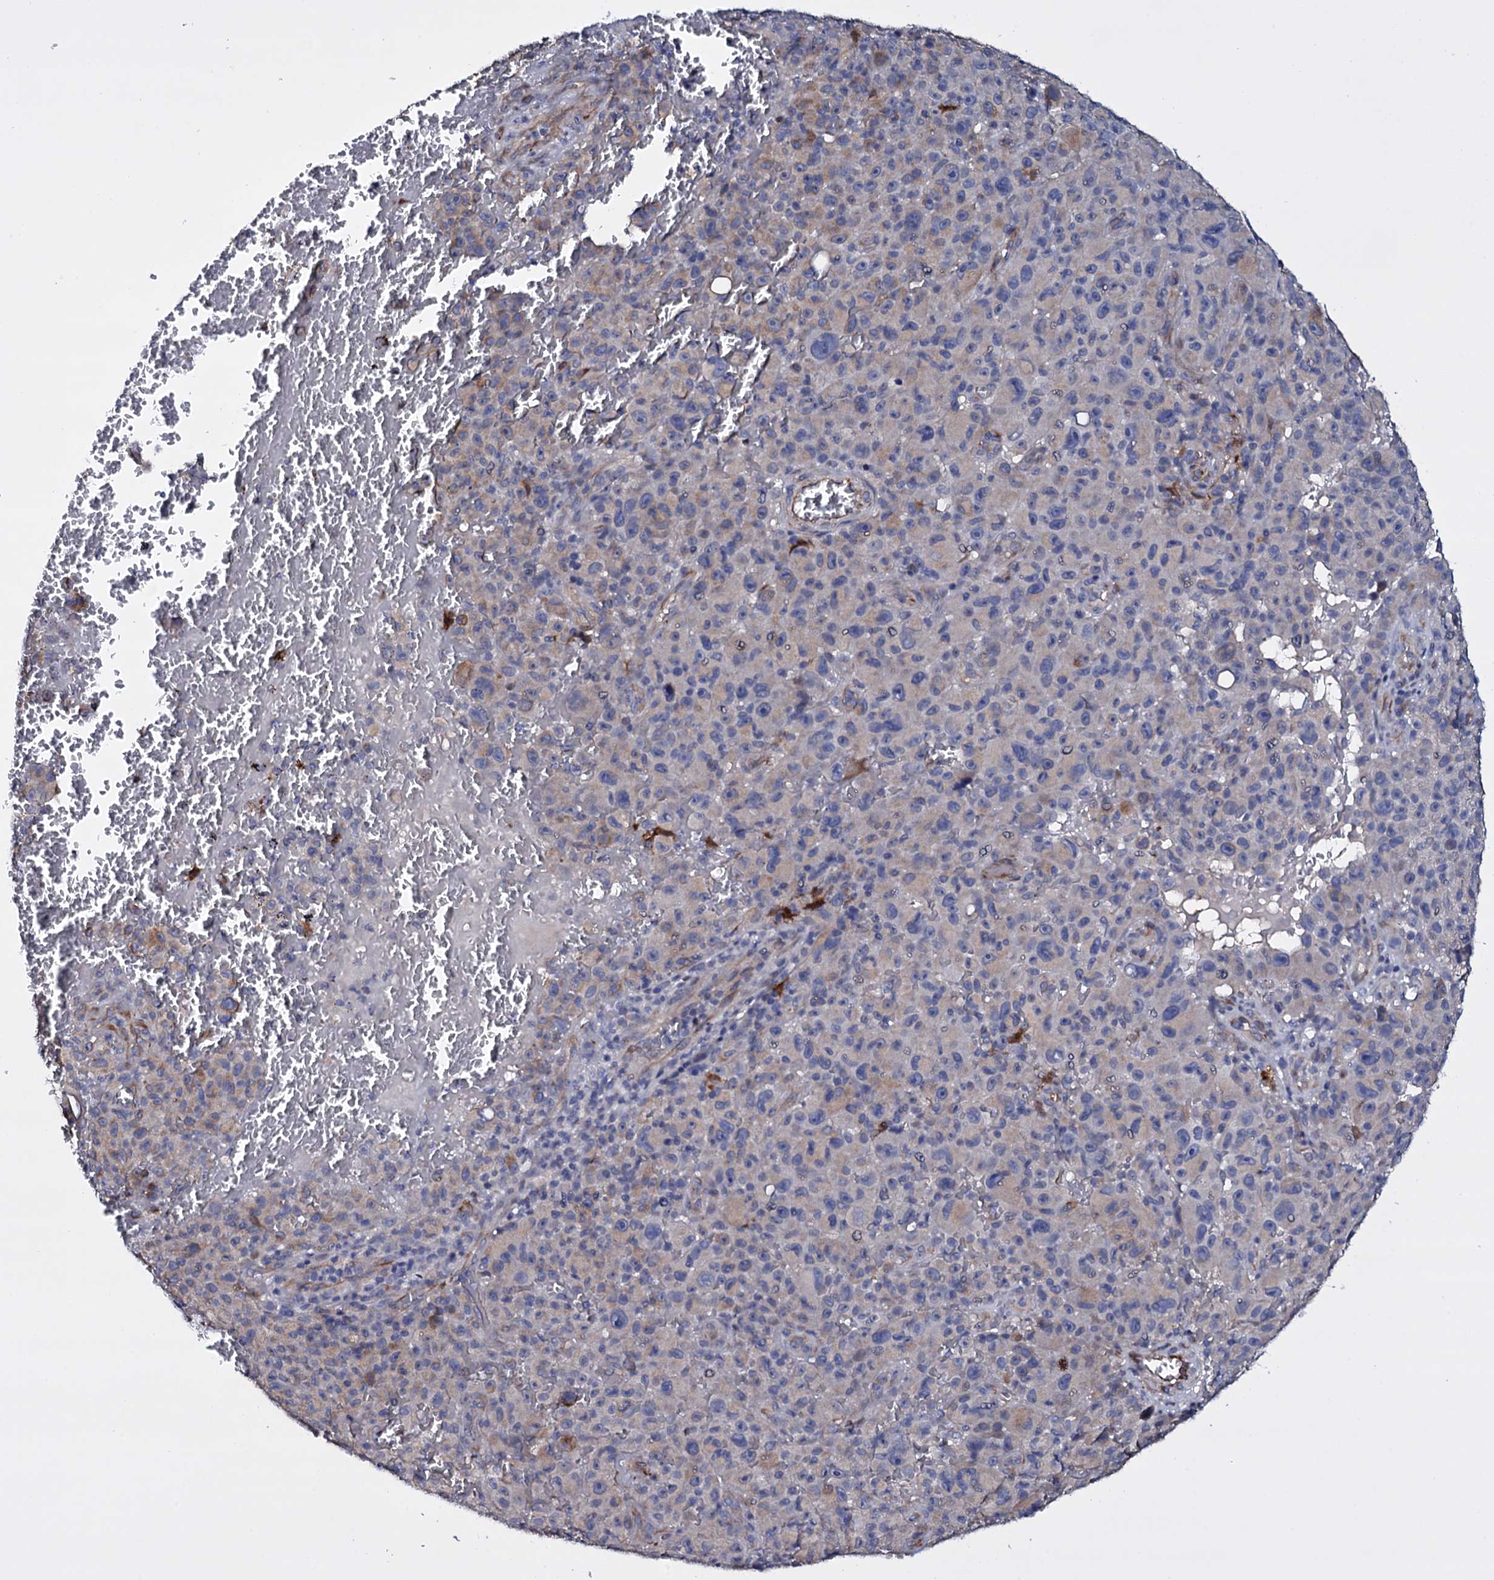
{"staining": {"intensity": "negative", "quantity": "none", "location": "none"}, "tissue": "melanoma", "cell_type": "Tumor cells", "image_type": "cancer", "snomed": [{"axis": "morphology", "description": "Malignant melanoma, NOS"}, {"axis": "topography", "description": "Skin"}], "caption": "A high-resolution micrograph shows immunohistochemistry staining of melanoma, which reveals no significant positivity in tumor cells.", "gene": "BCL2L14", "patient": {"sex": "female", "age": 82}}